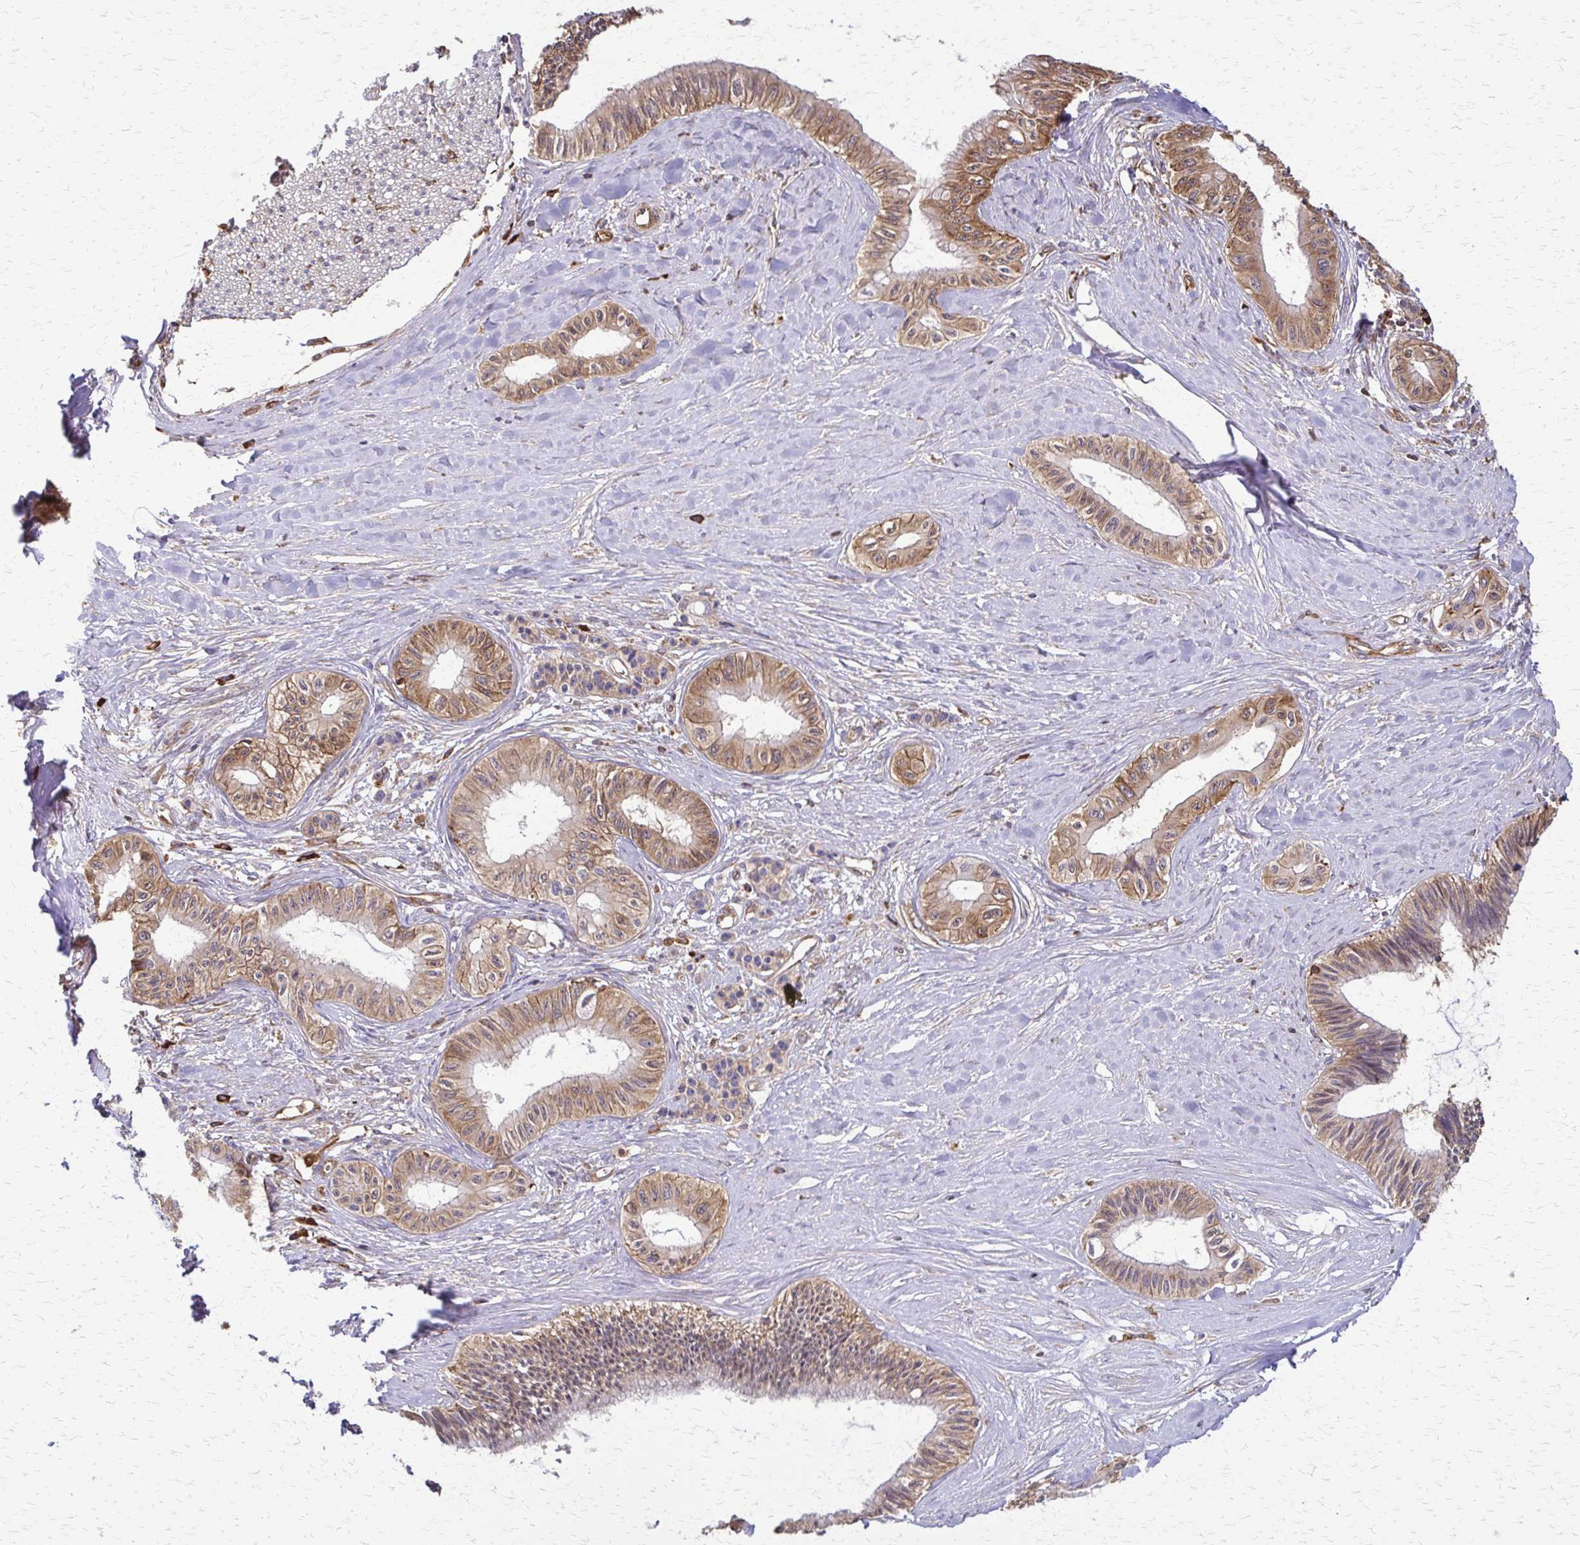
{"staining": {"intensity": "moderate", "quantity": ">75%", "location": "cytoplasmic/membranous"}, "tissue": "pancreatic cancer", "cell_type": "Tumor cells", "image_type": "cancer", "snomed": [{"axis": "morphology", "description": "Adenocarcinoma, NOS"}, {"axis": "topography", "description": "Pancreas"}], "caption": "High-magnification brightfield microscopy of pancreatic adenocarcinoma stained with DAB (3,3'-diaminobenzidine) (brown) and counterstained with hematoxylin (blue). tumor cells exhibit moderate cytoplasmic/membranous positivity is seen in about>75% of cells.", "gene": "EEF2", "patient": {"sex": "male", "age": 71}}